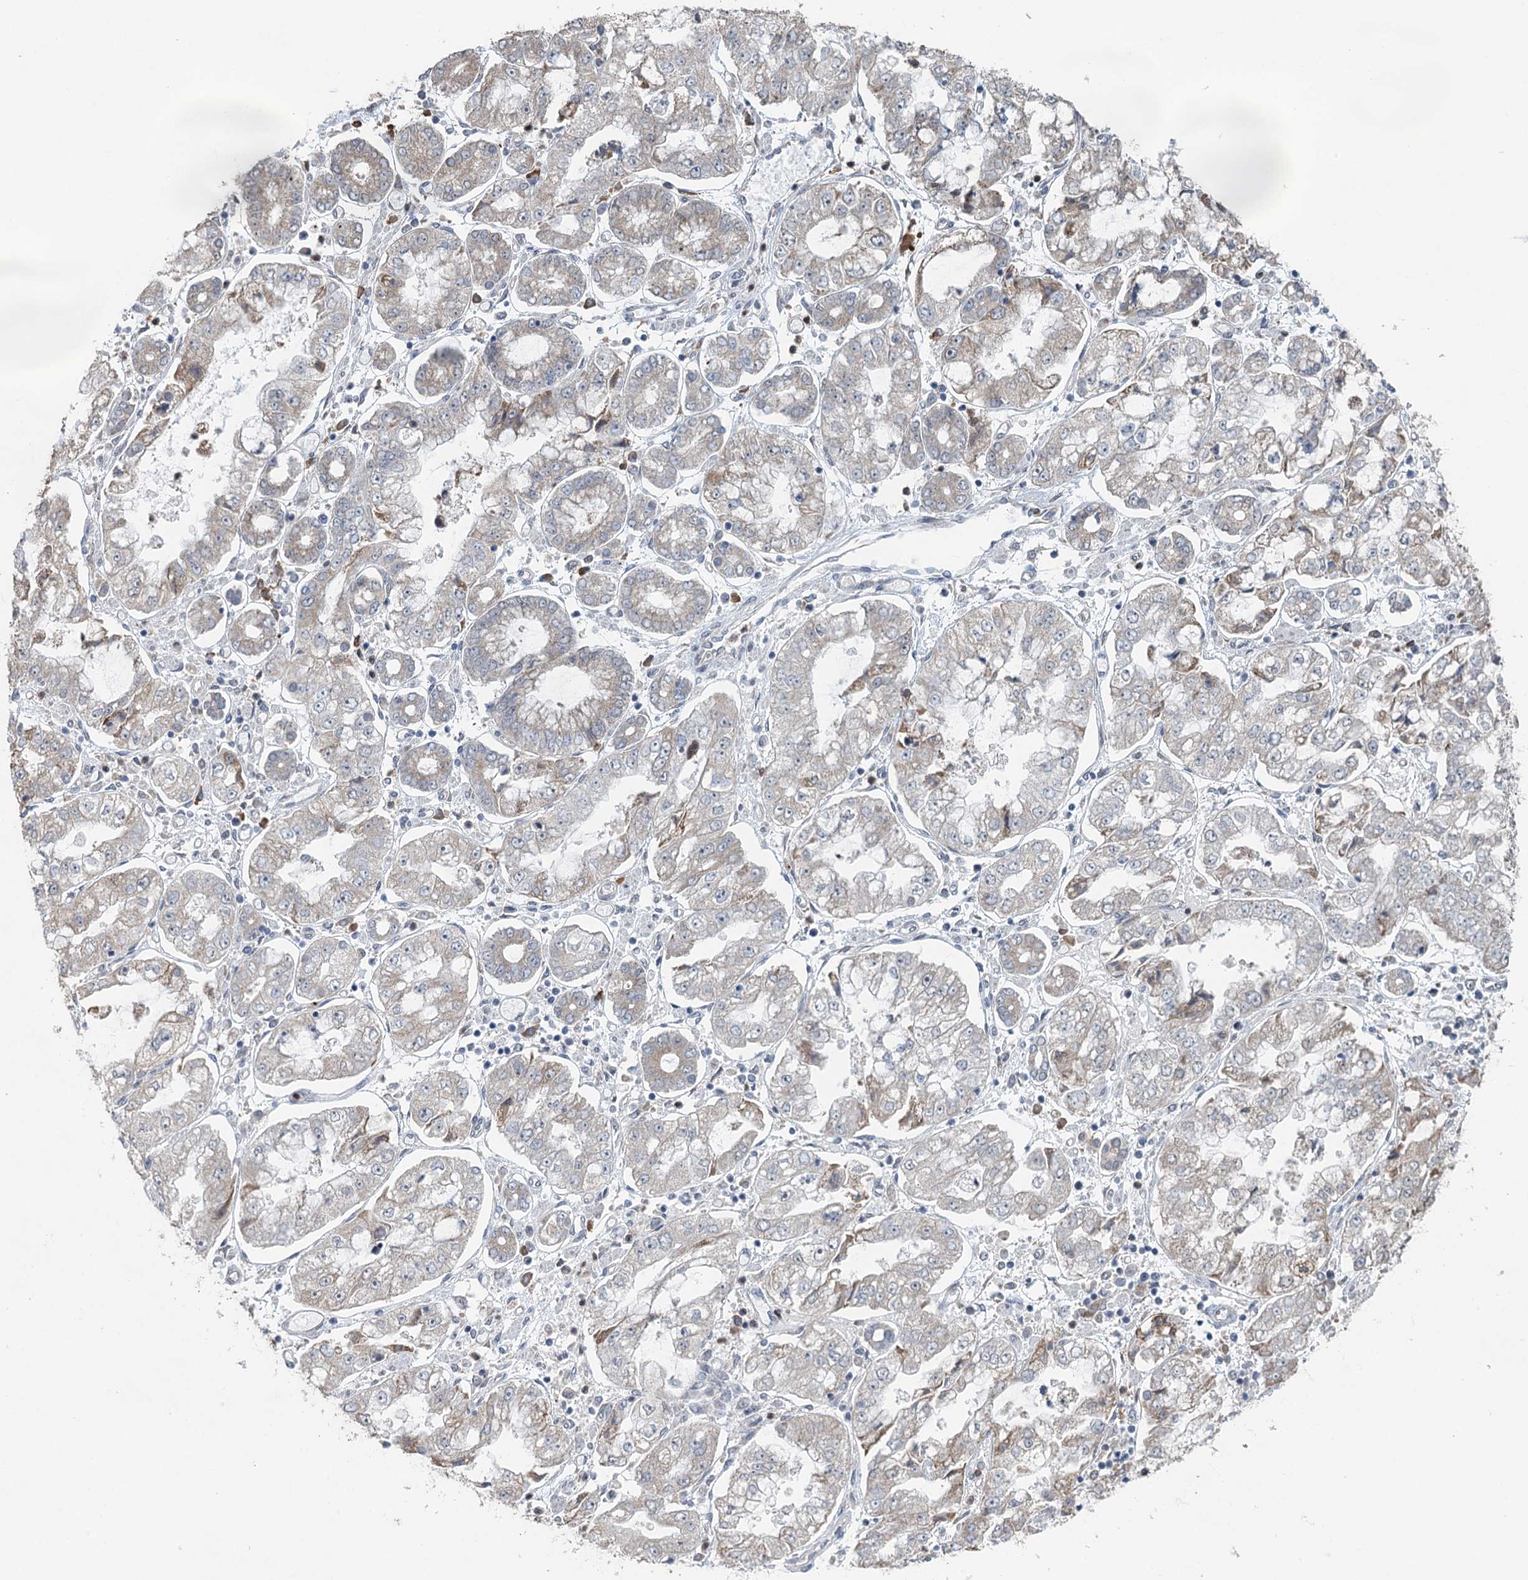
{"staining": {"intensity": "negative", "quantity": "none", "location": "none"}, "tissue": "stomach cancer", "cell_type": "Tumor cells", "image_type": "cancer", "snomed": [{"axis": "morphology", "description": "Adenocarcinoma, NOS"}, {"axis": "topography", "description": "Stomach"}], "caption": "The immunohistochemistry (IHC) photomicrograph has no significant staining in tumor cells of stomach adenocarcinoma tissue.", "gene": "TEX35", "patient": {"sex": "male", "age": 76}}